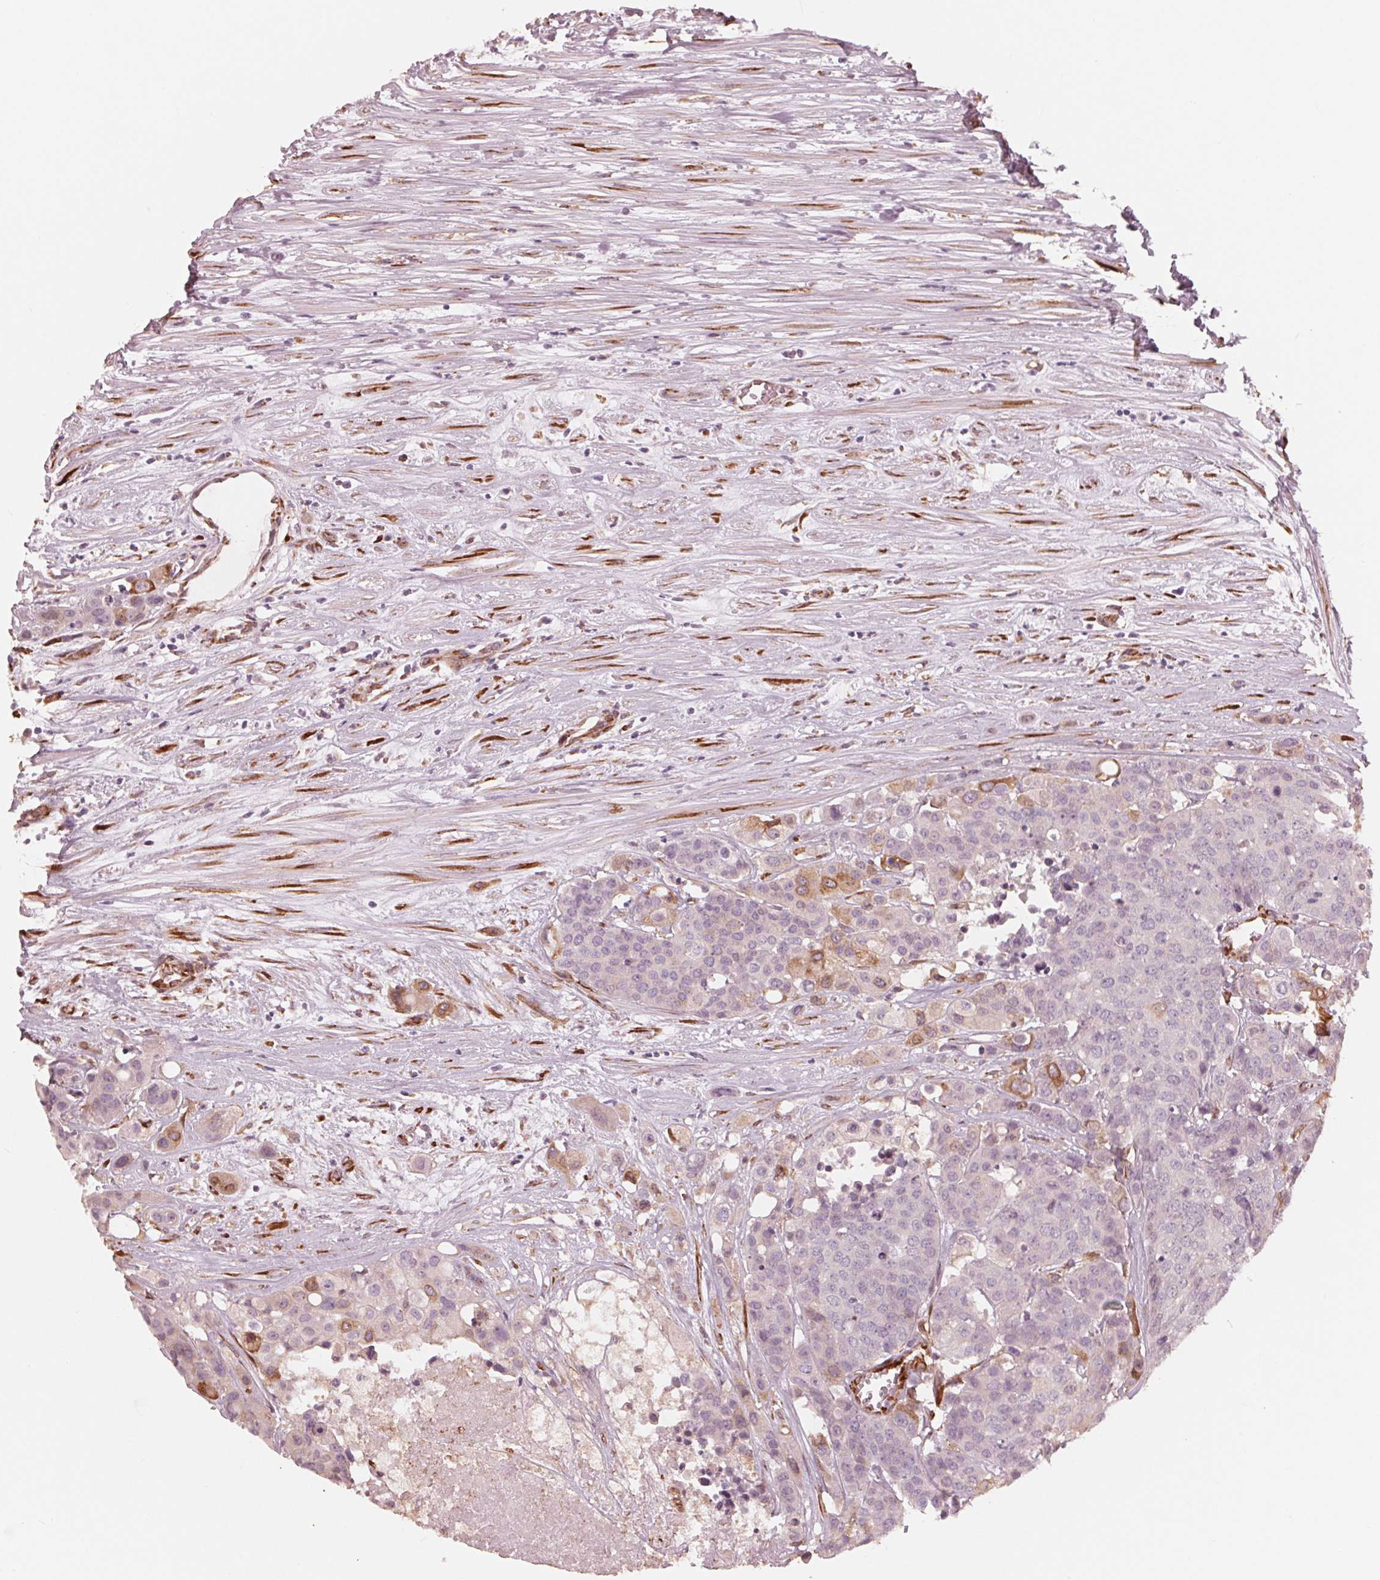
{"staining": {"intensity": "moderate", "quantity": "<25%", "location": "cytoplasmic/membranous"}, "tissue": "carcinoid", "cell_type": "Tumor cells", "image_type": "cancer", "snomed": [{"axis": "morphology", "description": "Carcinoid, malignant, NOS"}, {"axis": "topography", "description": "Colon"}], "caption": "Immunohistochemistry (IHC) photomicrograph of neoplastic tissue: carcinoid stained using immunohistochemistry displays low levels of moderate protein expression localized specifically in the cytoplasmic/membranous of tumor cells, appearing as a cytoplasmic/membranous brown color.", "gene": "IKBIP", "patient": {"sex": "male", "age": 81}}